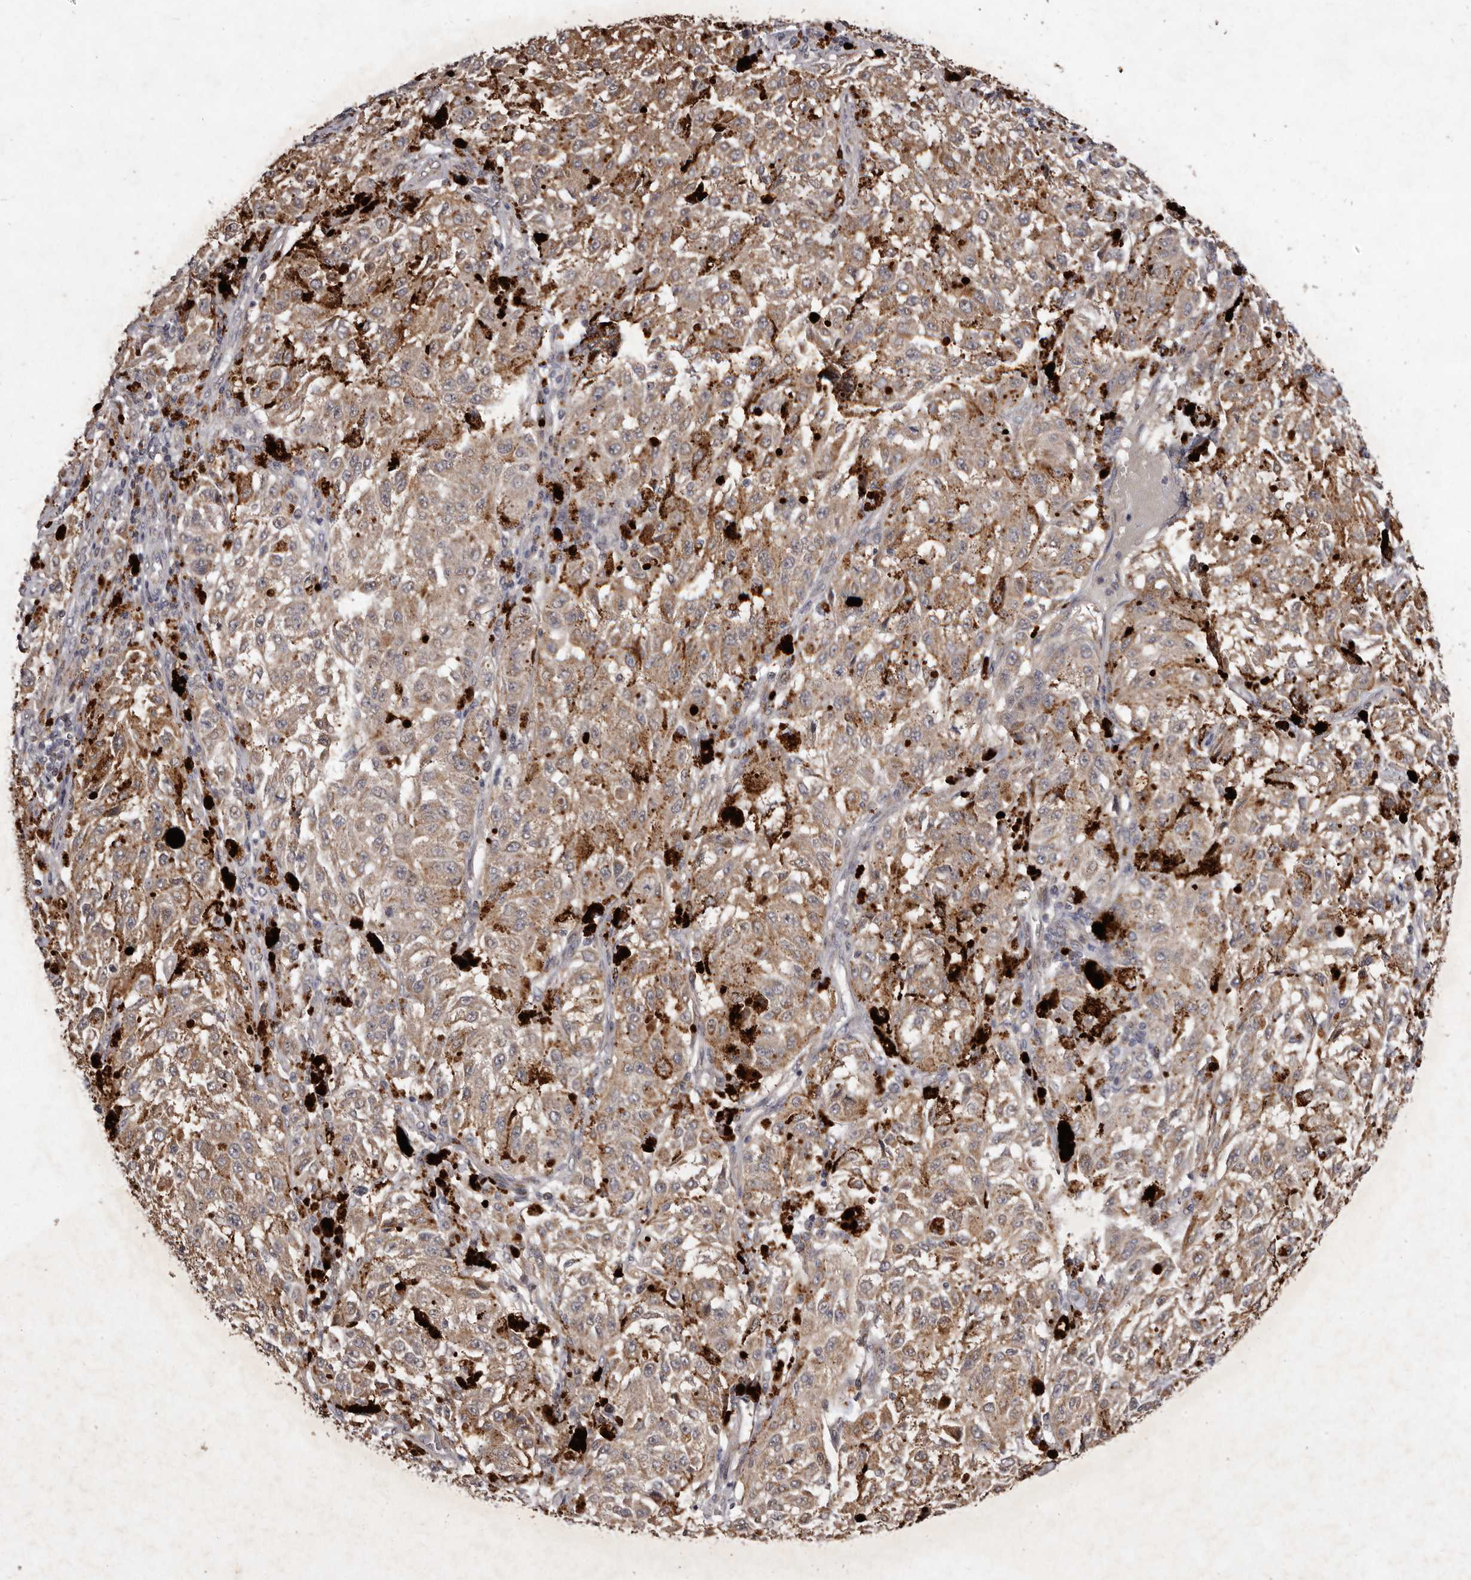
{"staining": {"intensity": "weak", "quantity": ">75%", "location": "cytoplasmic/membranous"}, "tissue": "melanoma", "cell_type": "Tumor cells", "image_type": "cancer", "snomed": [{"axis": "morphology", "description": "Malignant melanoma, NOS"}, {"axis": "topography", "description": "Skin"}], "caption": "Protein analysis of malignant melanoma tissue shows weak cytoplasmic/membranous expression in about >75% of tumor cells. (DAB (3,3'-diaminobenzidine) IHC, brown staining for protein, blue staining for nuclei).", "gene": "FLAD1", "patient": {"sex": "female", "age": 64}}